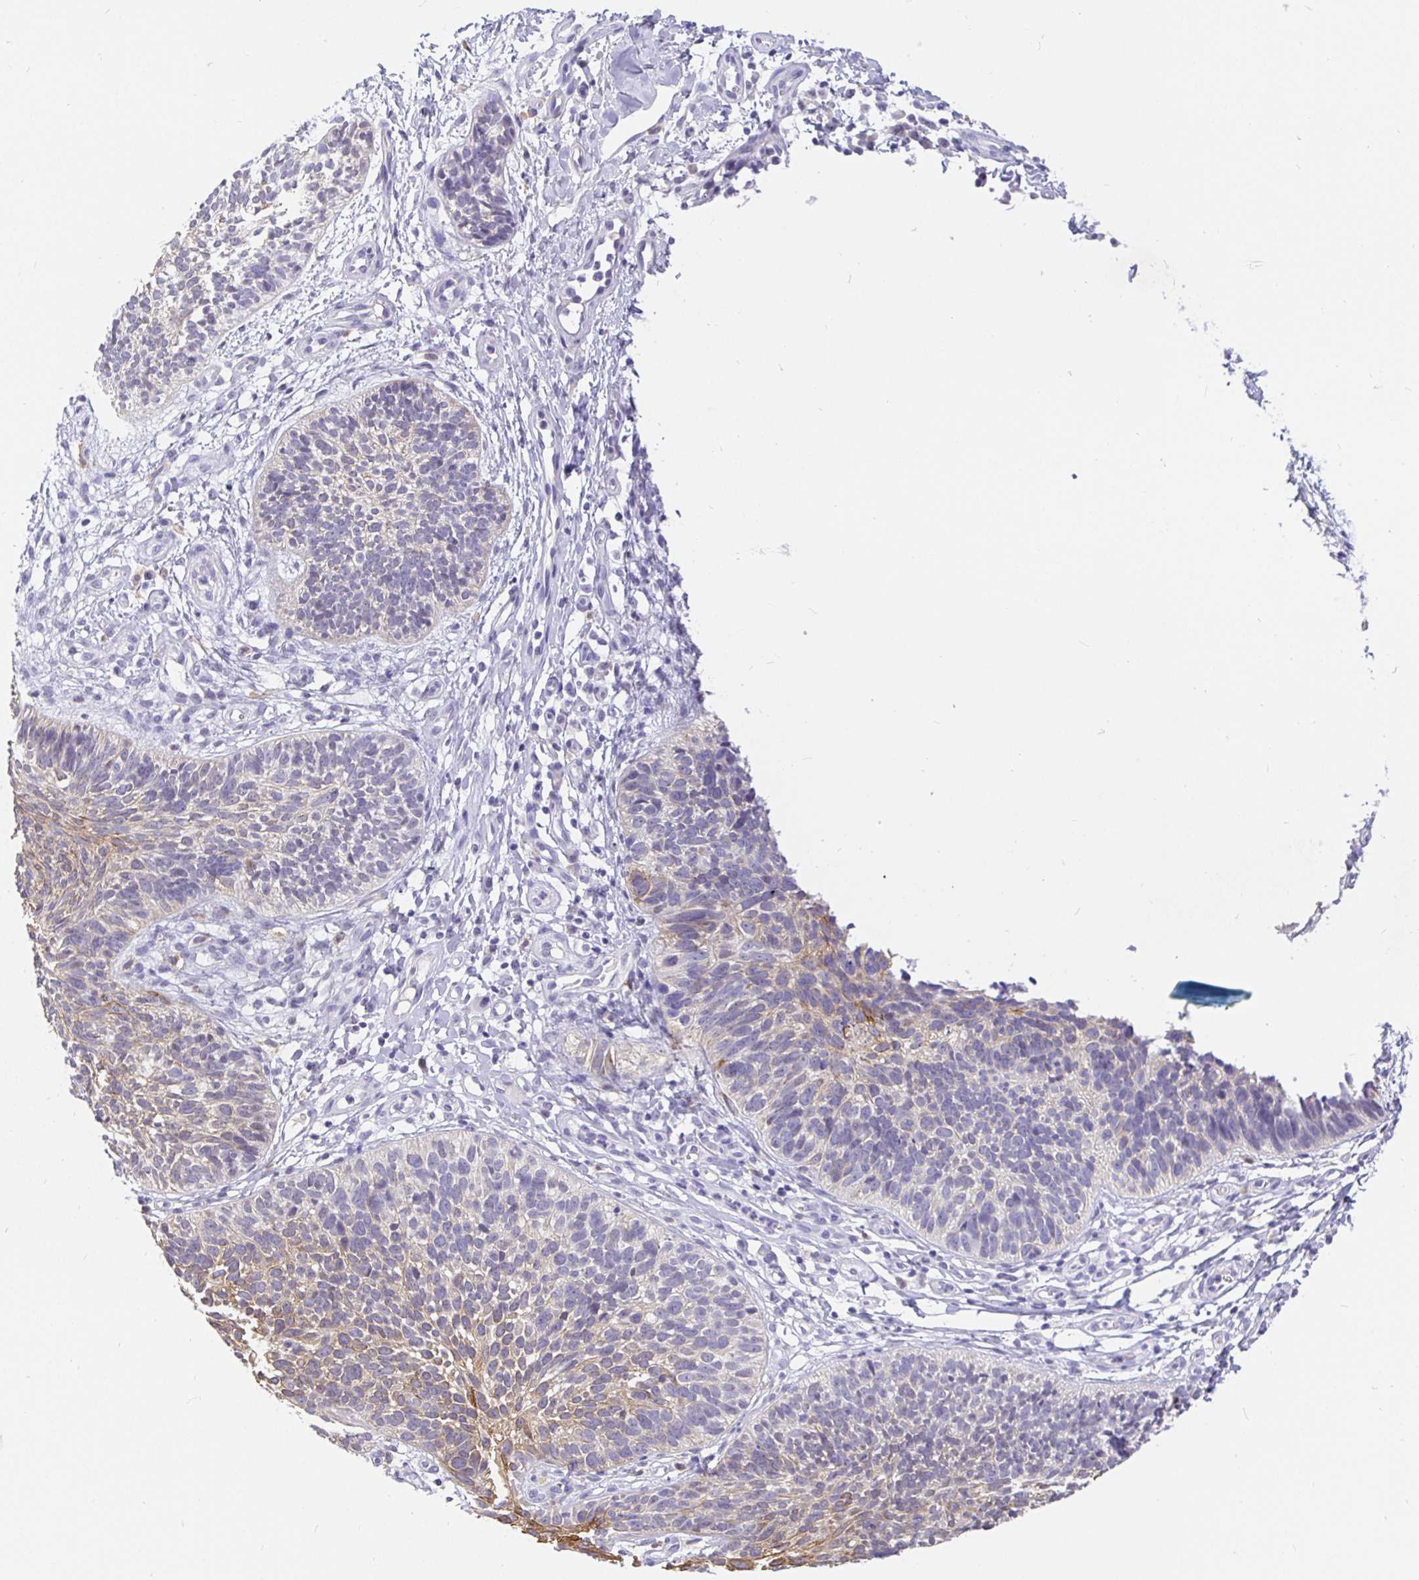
{"staining": {"intensity": "weak", "quantity": "25%-75%", "location": "cytoplasmic/membranous"}, "tissue": "skin cancer", "cell_type": "Tumor cells", "image_type": "cancer", "snomed": [{"axis": "morphology", "description": "Basal cell carcinoma"}, {"axis": "topography", "description": "Skin"}, {"axis": "topography", "description": "Skin of leg"}], "caption": "Basal cell carcinoma (skin) stained with a protein marker displays weak staining in tumor cells.", "gene": "EZHIP", "patient": {"sex": "female", "age": 87}}